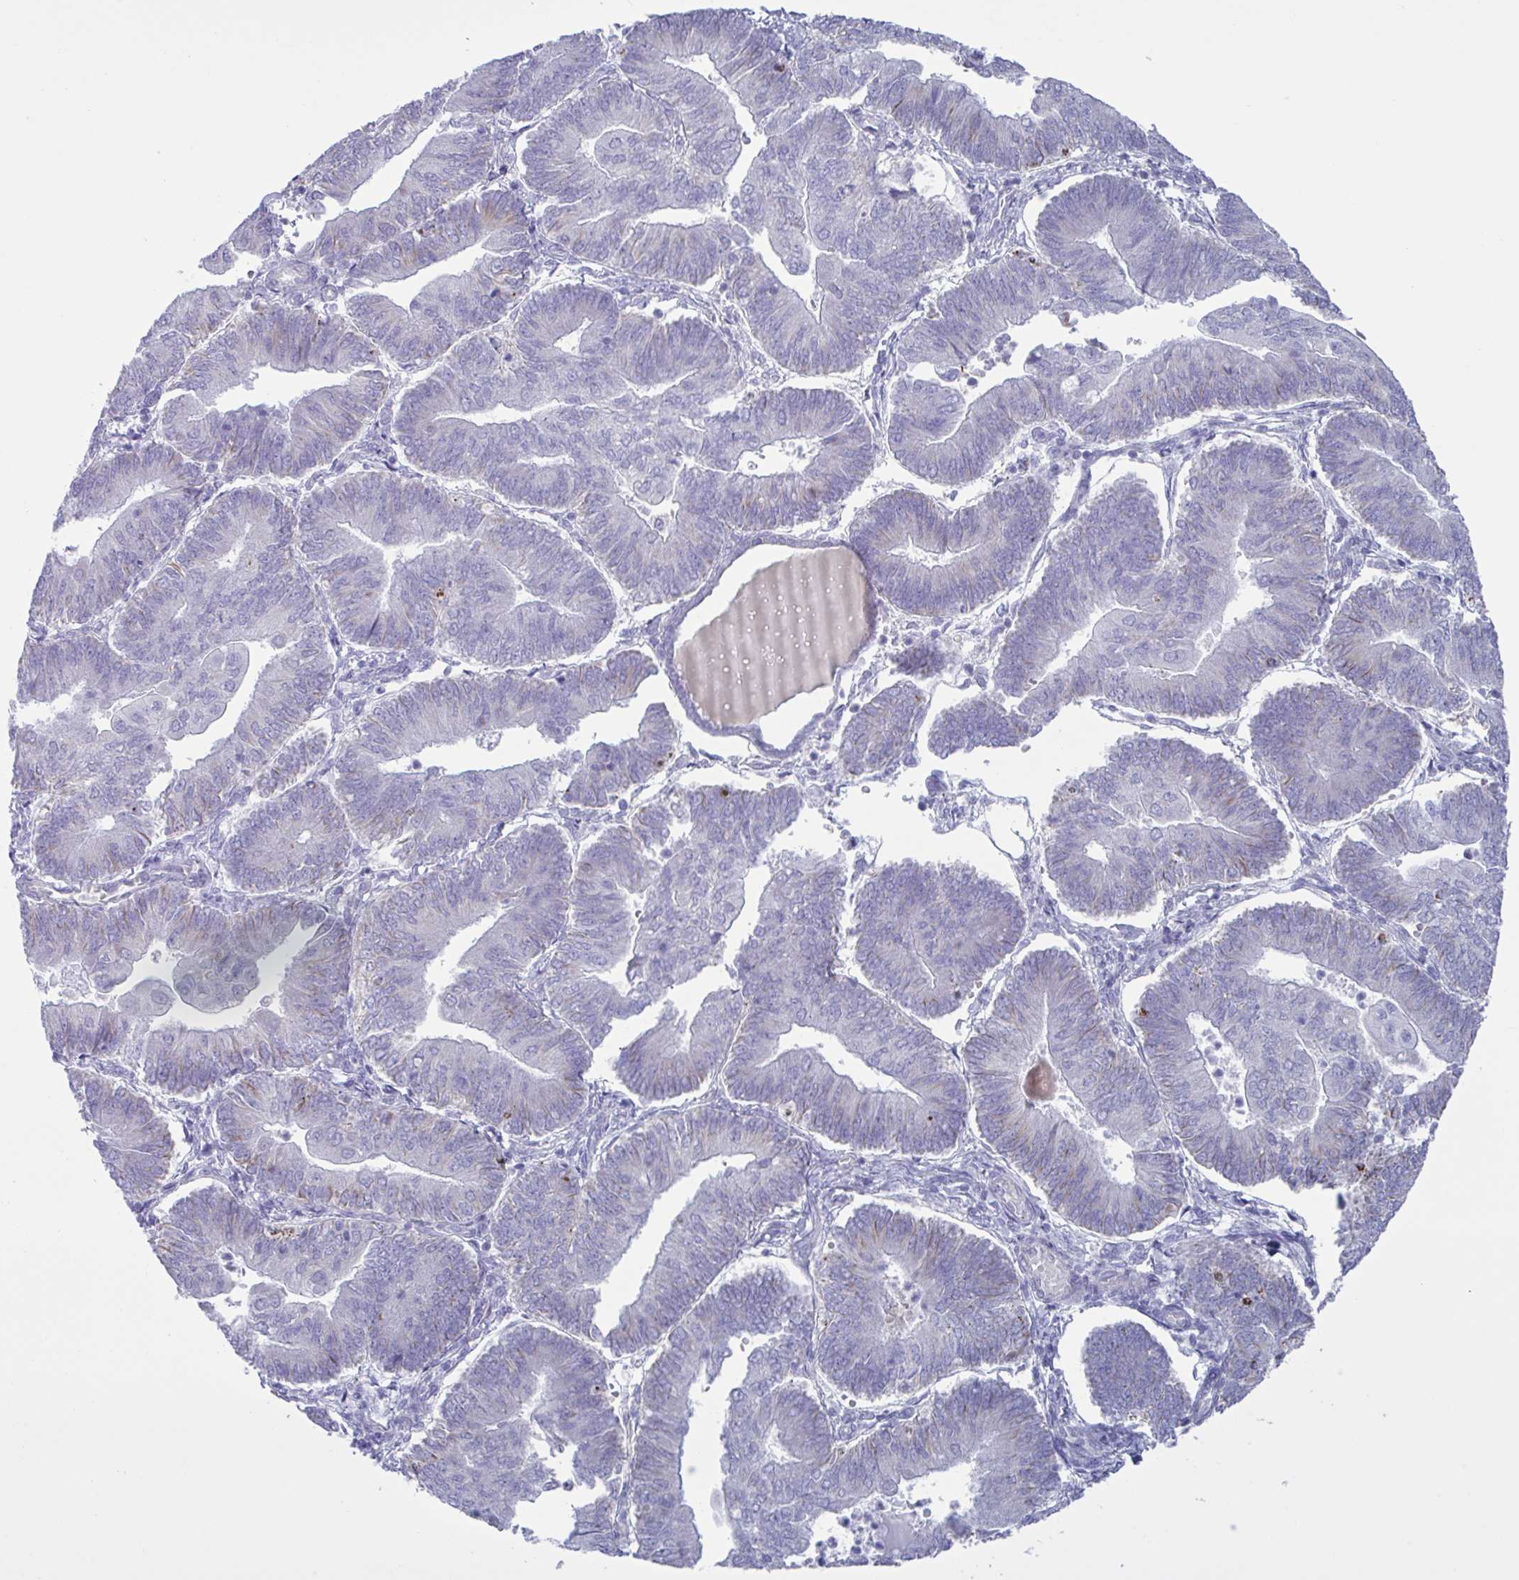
{"staining": {"intensity": "negative", "quantity": "none", "location": "none"}, "tissue": "endometrial cancer", "cell_type": "Tumor cells", "image_type": "cancer", "snomed": [{"axis": "morphology", "description": "Adenocarcinoma, NOS"}, {"axis": "topography", "description": "Endometrium"}], "caption": "DAB (3,3'-diaminobenzidine) immunohistochemical staining of human endometrial cancer (adenocarcinoma) demonstrates no significant staining in tumor cells.", "gene": "TMEM86B", "patient": {"sex": "female", "age": 65}}